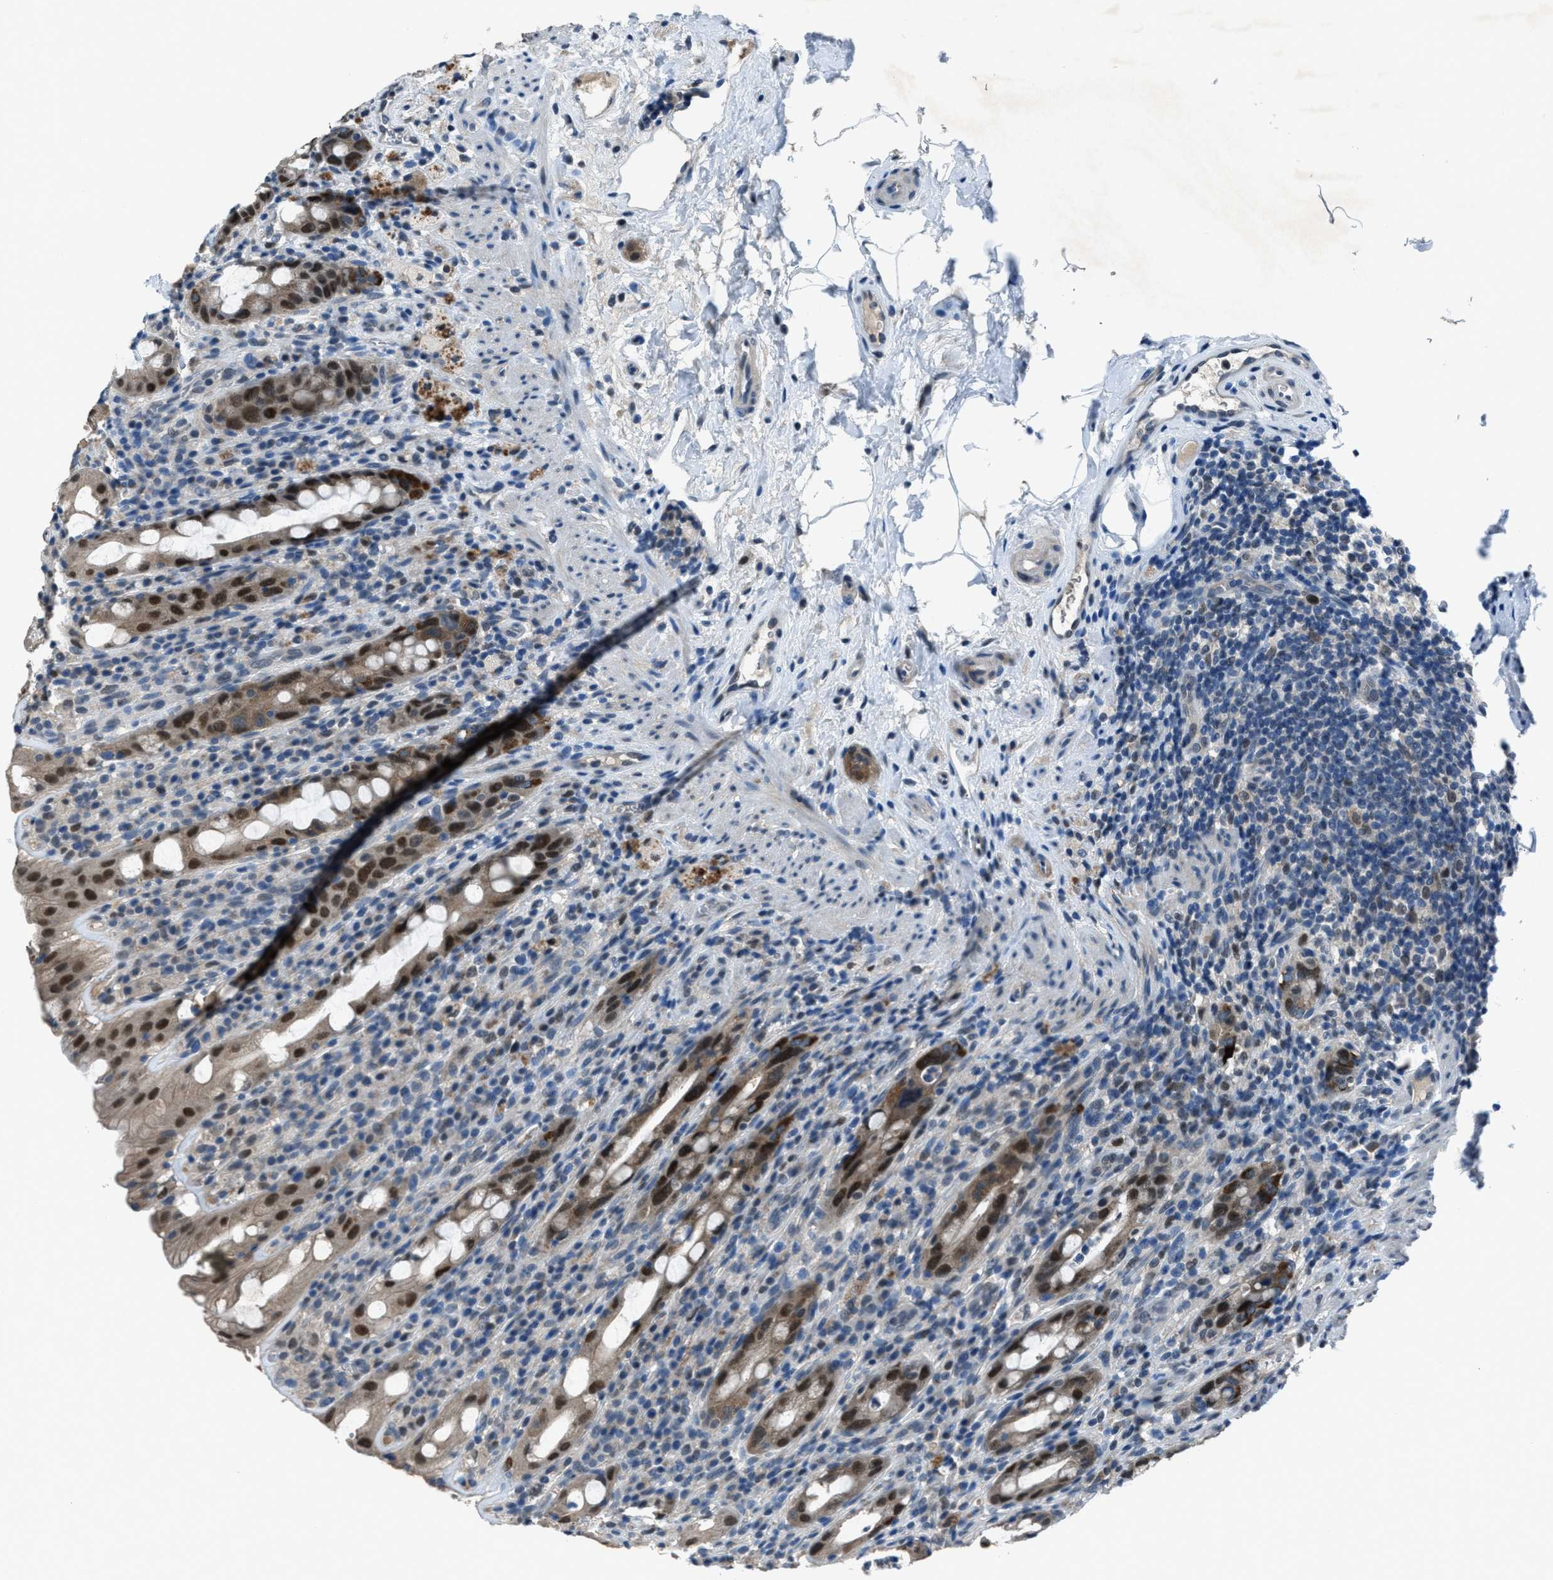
{"staining": {"intensity": "strong", "quantity": ">75%", "location": "cytoplasmic/membranous,nuclear"}, "tissue": "rectum", "cell_type": "Glandular cells", "image_type": "normal", "snomed": [{"axis": "morphology", "description": "Normal tissue, NOS"}, {"axis": "topography", "description": "Rectum"}], "caption": "About >75% of glandular cells in benign human rectum show strong cytoplasmic/membranous,nuclear protein expression as visualized by brown immunohistochemical staining.", "gene": "DUSP19", "patient": {"sex": "male", "age": 44}}